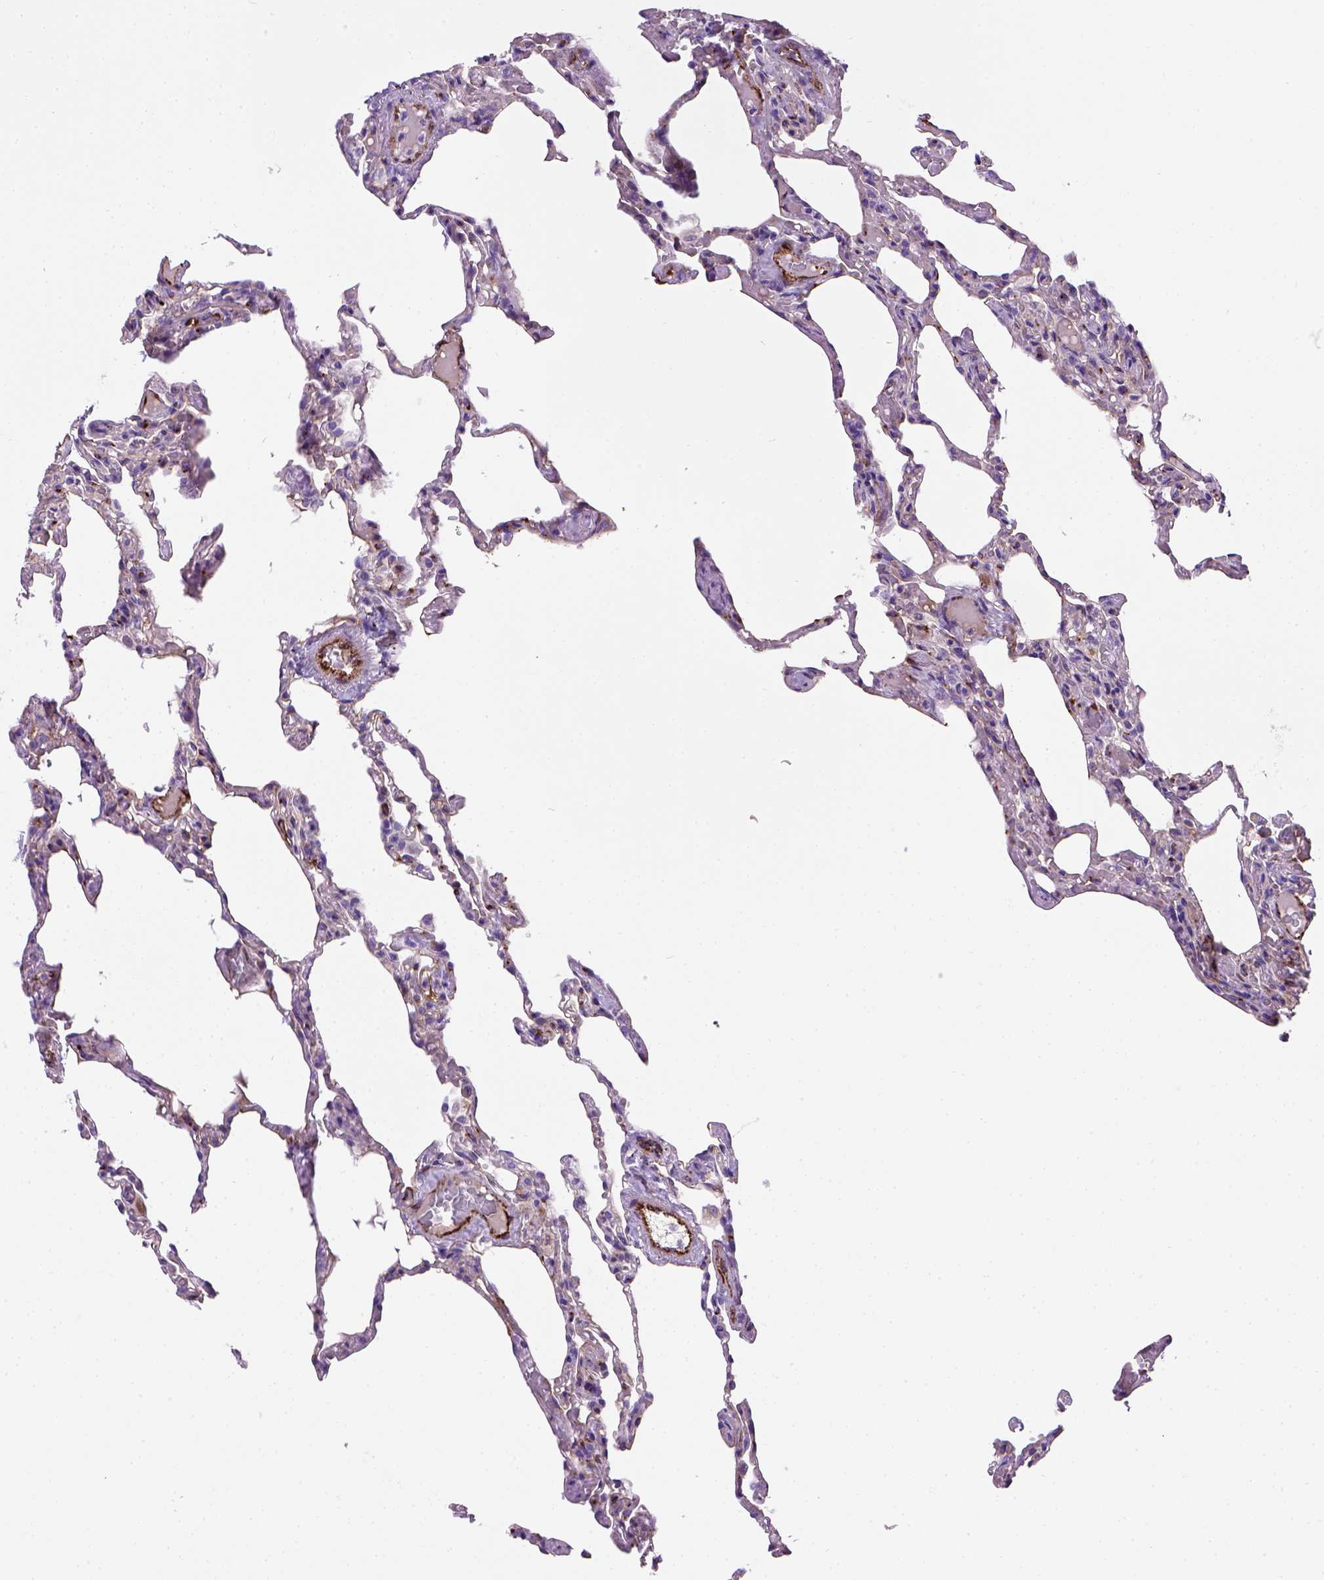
{"staining": {"intensity": "moderate", "quantity": "<25%", "location": "cytoplasmic/membranous"}, "tissue": "lung", "cell_type": "Alveolar cells", "image_type": "normal", "snomed": [{"axis": "morphology", "description": "Normal tissue, NOS"}, {"axis": "topography", "description": "Lung"}], "caption": "This image displays immunohistochemistry (IHC) staining of unremarkable human lung, with low moderate cytoplasmic/membranous staining in approximately <25% of alveolar cells.", "gene": "VWF", "patient": {"sex": "female", "age": 43}}